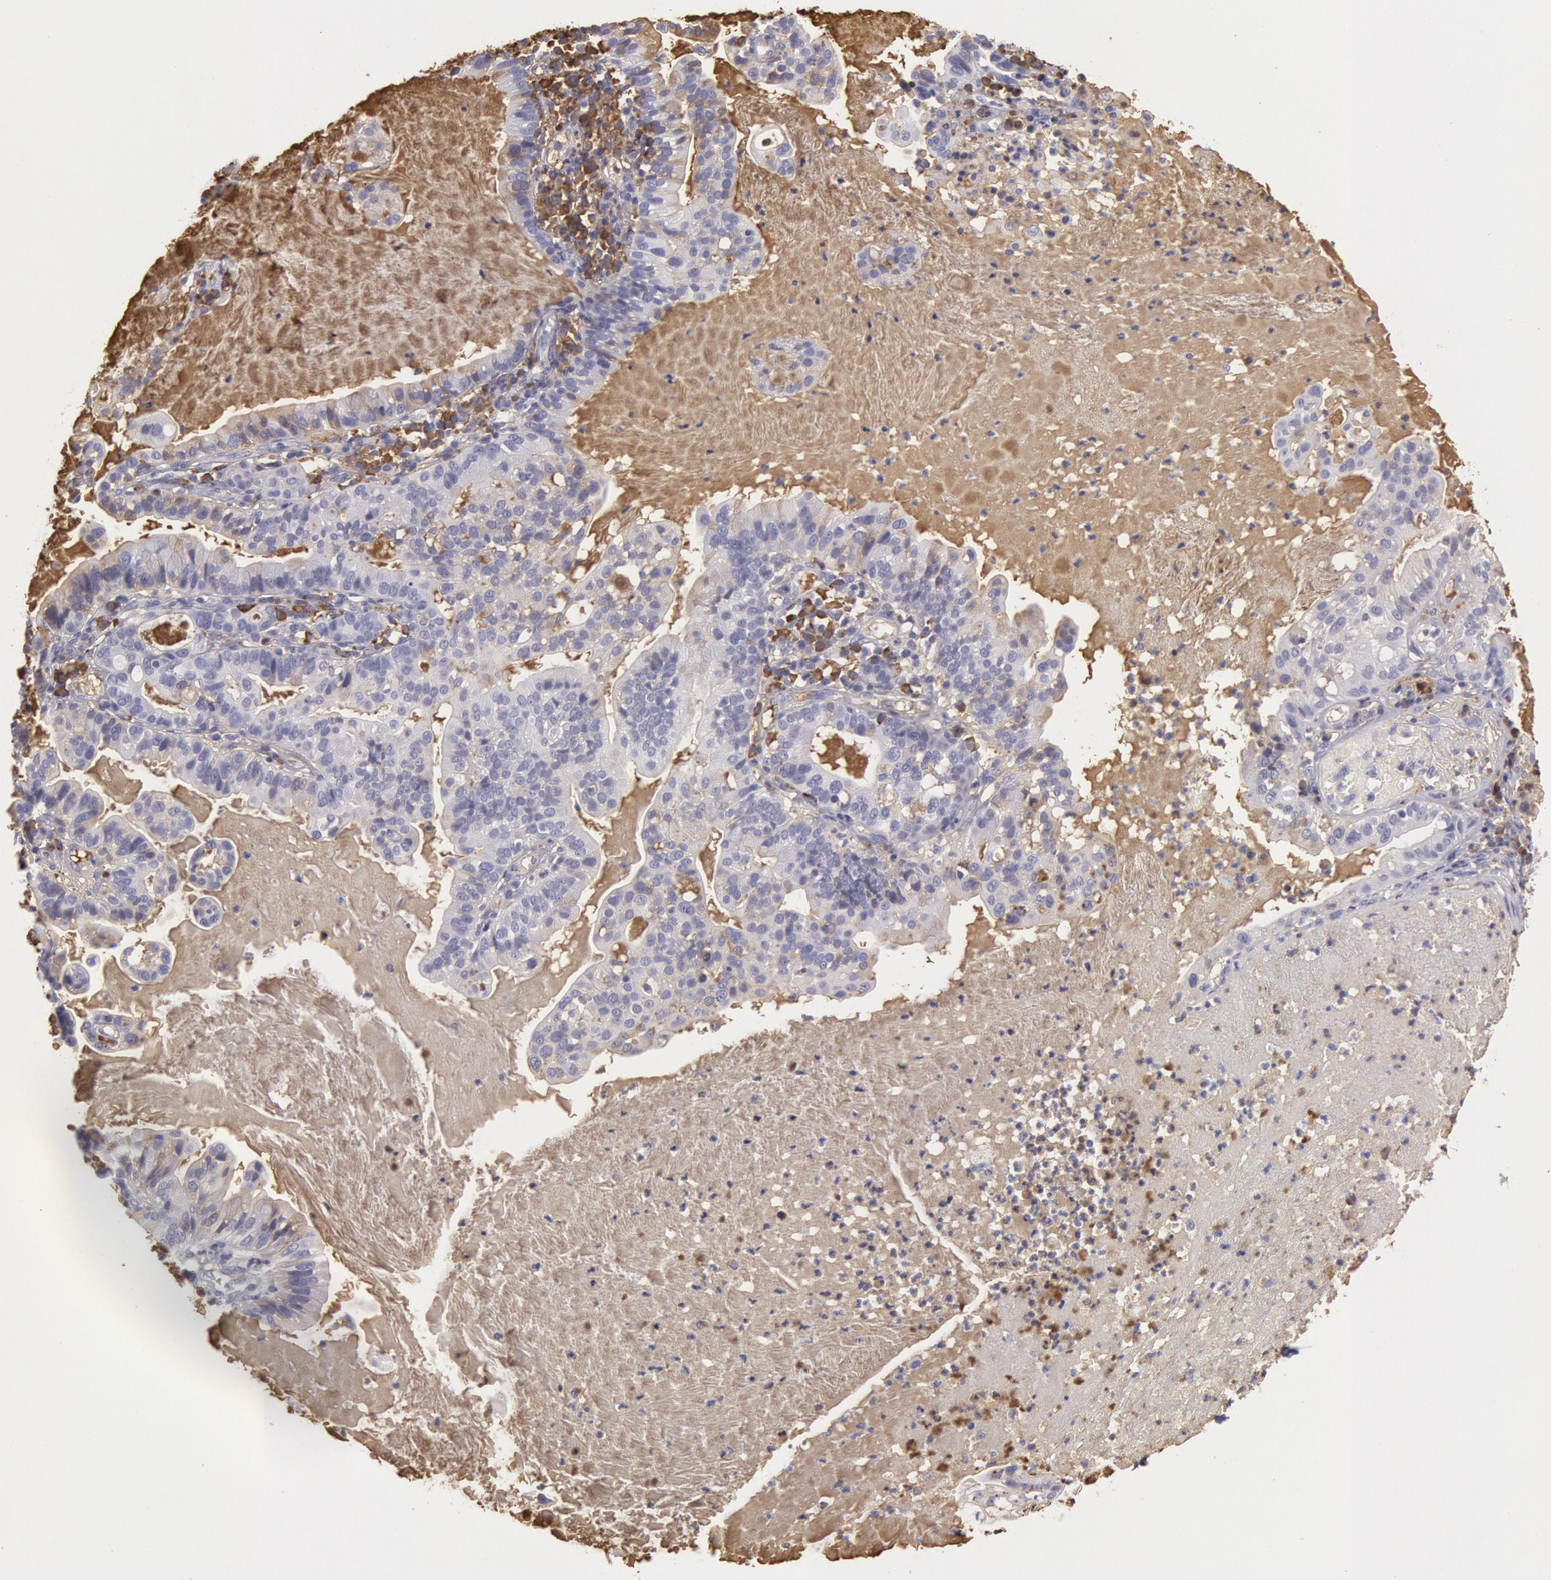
{"staining": {"intensity": "moderate", "quantity": "25%-75%", "location": "cytoplasmic/membranous"}, "tissue": "cervical cancer", "cell_type": "Tumor cells", "image_type": "cancer", "snomed": [{"axis": "morphology", "description": "Adenocarcinoma, NOS"}, {"axis": "topography", "description": "Cervix"}], "caption": "Cervical cancer stained for a protein (brown) shows moderate cytoplasmic/membranous positive staining in approximately 25%-75% of tumor cells.", "gene": "IGHG1", "patient": {"sex": "female", "age": 41}}